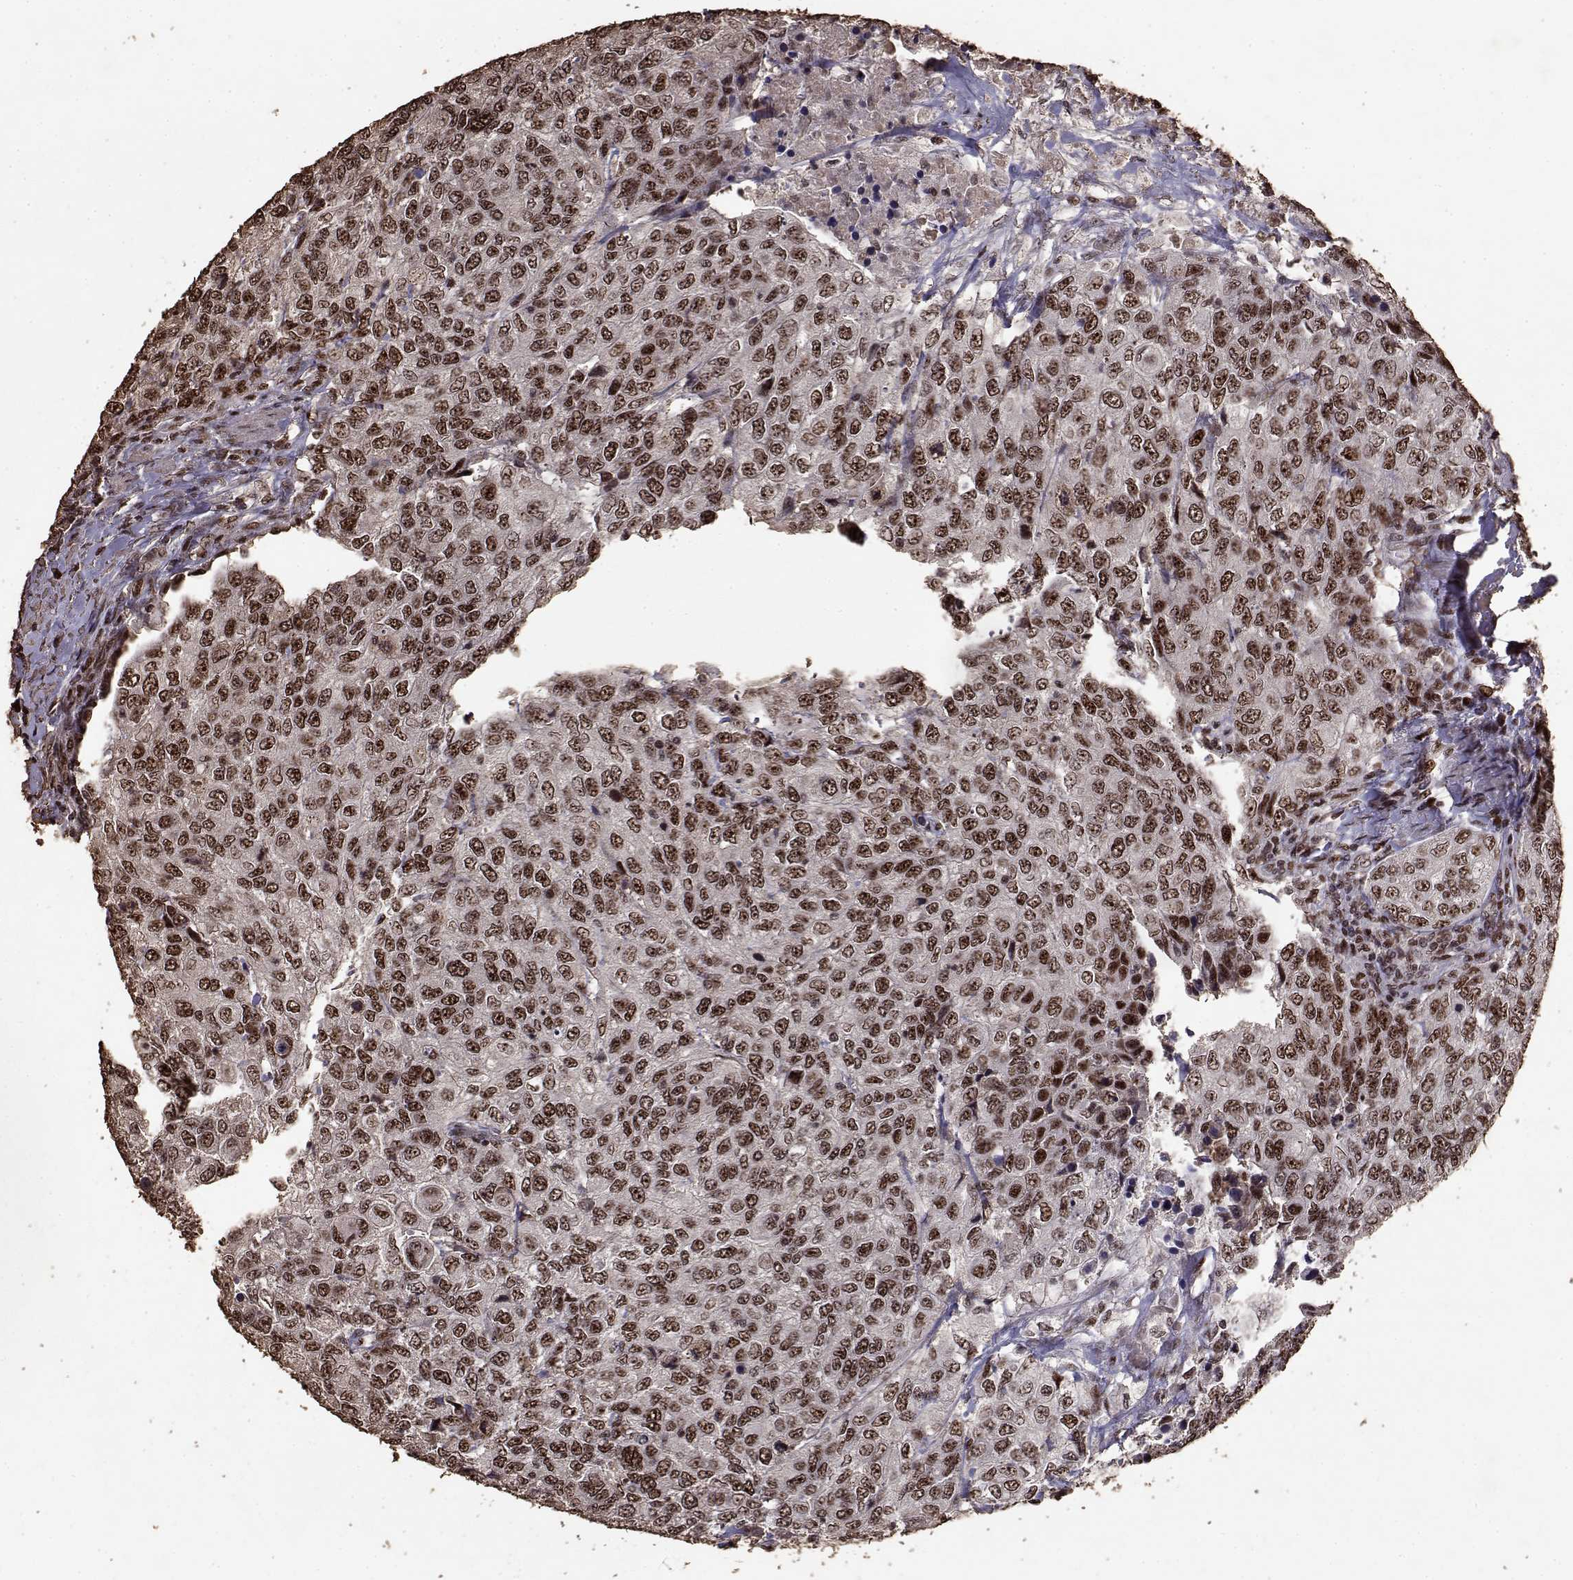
{"staining": {"intensity": "moderate", "quantity": ">75%", "location": "nuclear"}, "tissue": "urothelial cancer", "cell_type": "Tumor cells", "image_type": "cancer", "snomed": [{"axis": "morphology", "description": "Urothelial carcinoma, High grade"}, {"axis": "topography", "description": "Urinary bladder"}], "caption": "Immunohistochemical staining of urothelial cancer exhibits medium levels of moderate nuclear positivity in about >75% of tumor cells. The staining was performed using DAB (3,3'-diaminobenzidine), with brown indicating positive protein expression. Nuclei are stained blue with hematoxylin.", "gene": "TOE1", "patient": {"sex": "female", "age": 78}}